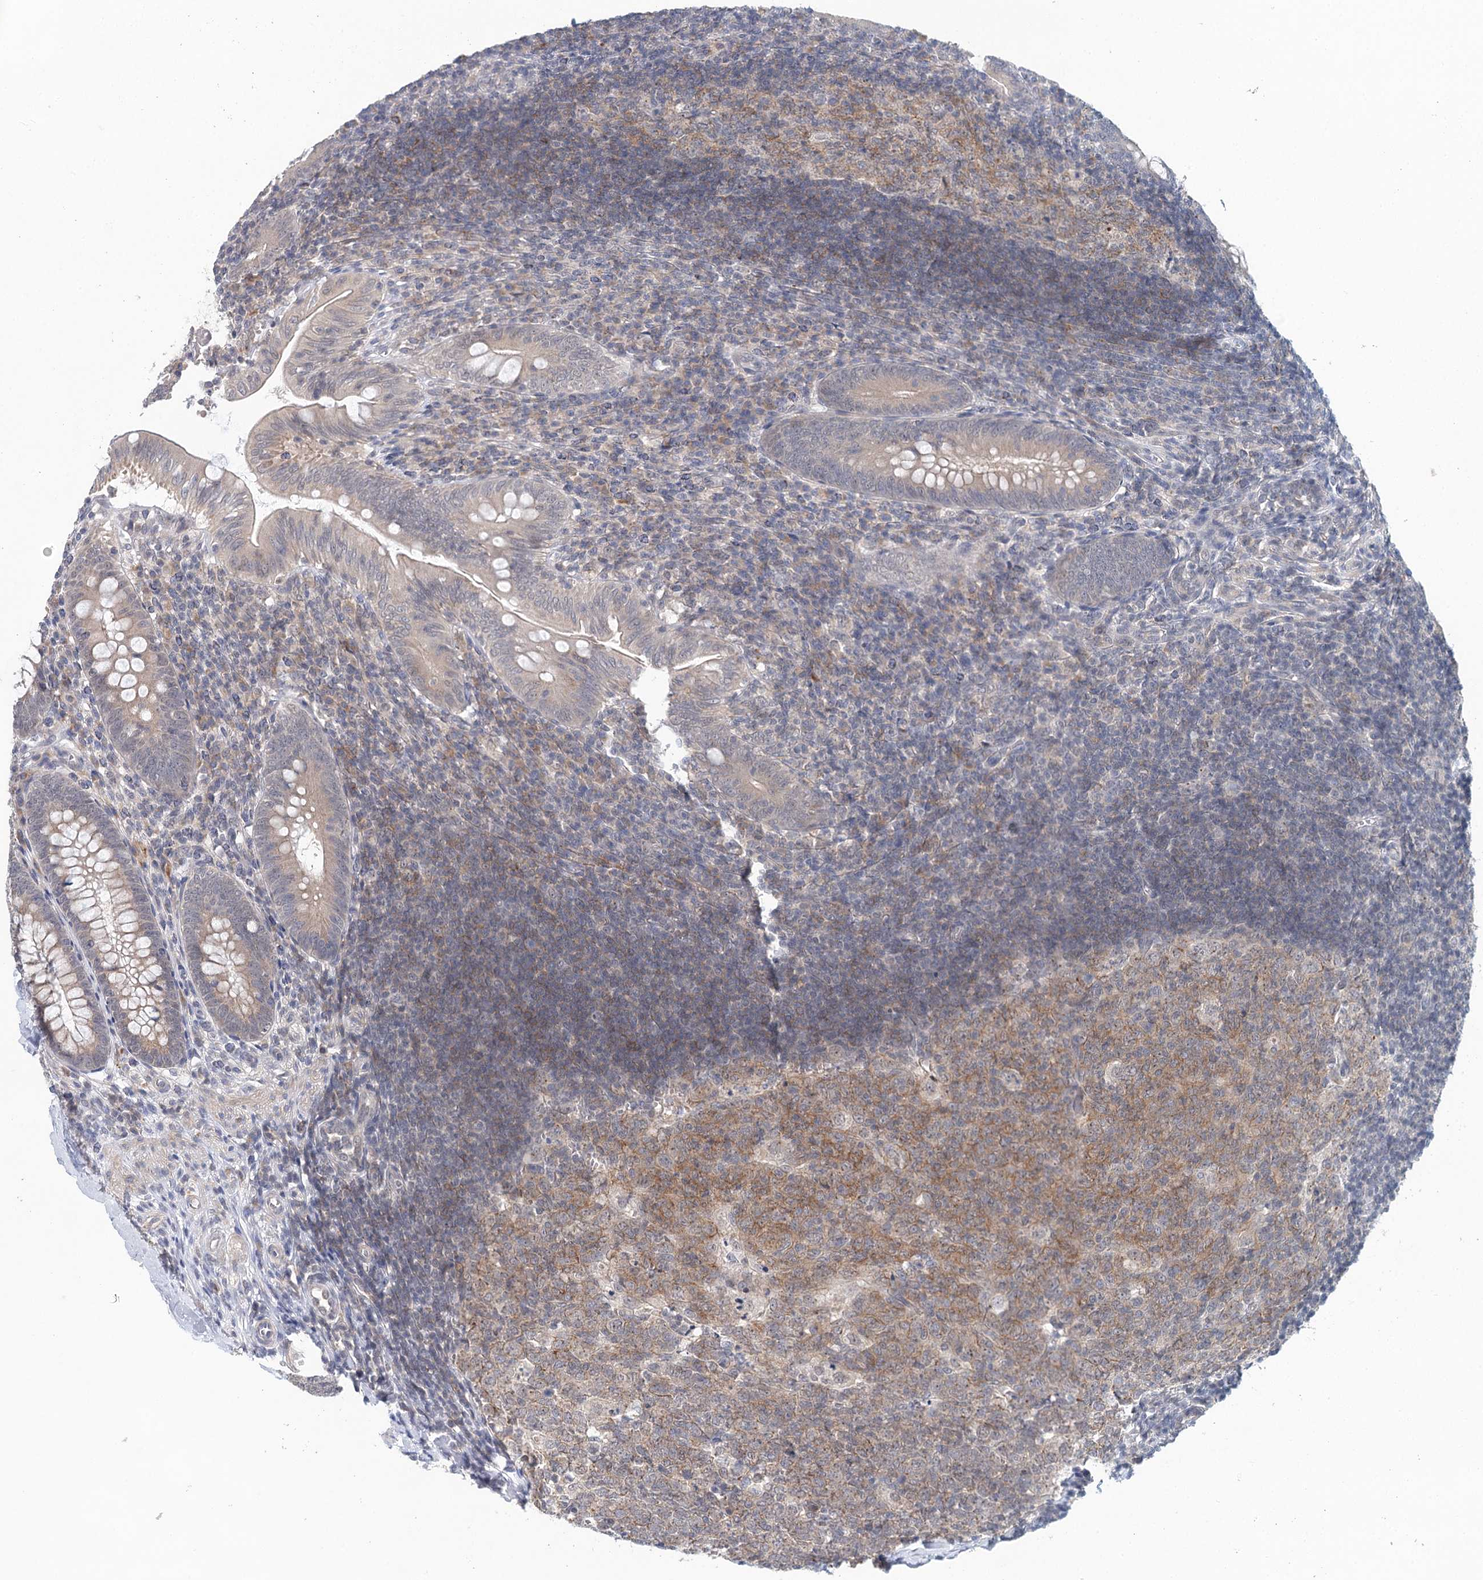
{"staining": {"intensity": "weak", "quantity": ">75%", "location": "cytoplasmic/membranous"}, "tissue": "appendix", "cell_type": "Glandular cells", "image_type": "normal", "snomed": [{"axis": "morphology", "description": "Normal tissue, NOS"}, {"axis": "topography", "description": "Appendix"}], "caption": "Immunohistochemical staining of unremarkable appendix reveals weak cytoplasmic/membranous protein positivity in about >75% of glandular cells.", "gene": "BLTP1", "patient": {"sex": "male", "age": 14}}